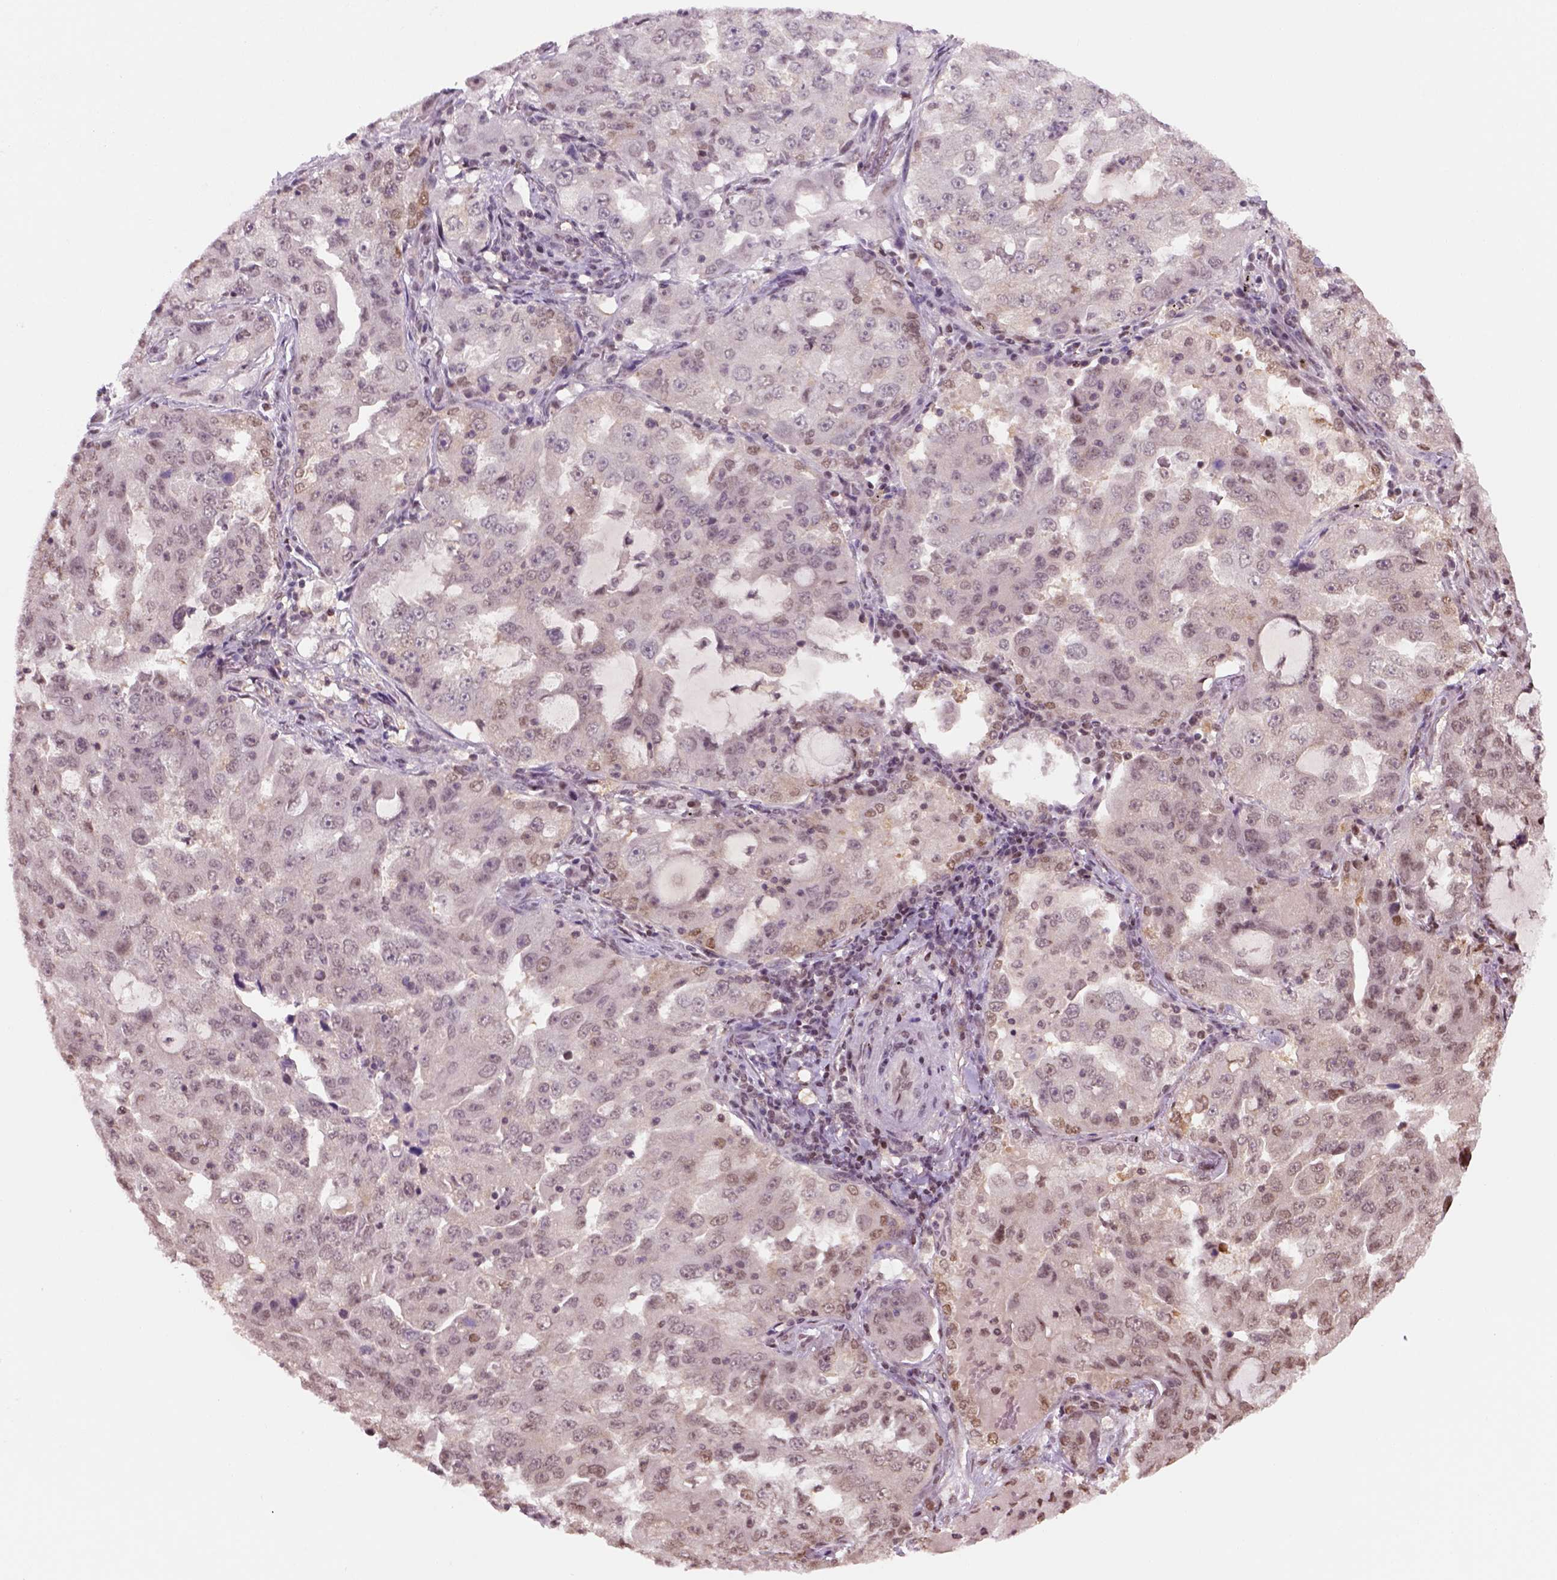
{"staining": {"intensity": "weak", "quantity": "<25%", "location": "nuclear"}, "tissue": "lung cancer", "cell_type": "Tumor cells", "image_type": "cancer", "snomed": [{"axis": "morphology", "description": "Adenocarcinoma, NOS"}, {"axis": "topography", "description": "Lung"}], "caption": "This is an immunohistochemistry (IHC) histopathology image of human lung cancer (adenocarcinoma). There is no positivity in tumor cells.", "gene": "GOT1", "patient": {"sex": "female", "age": 61}}